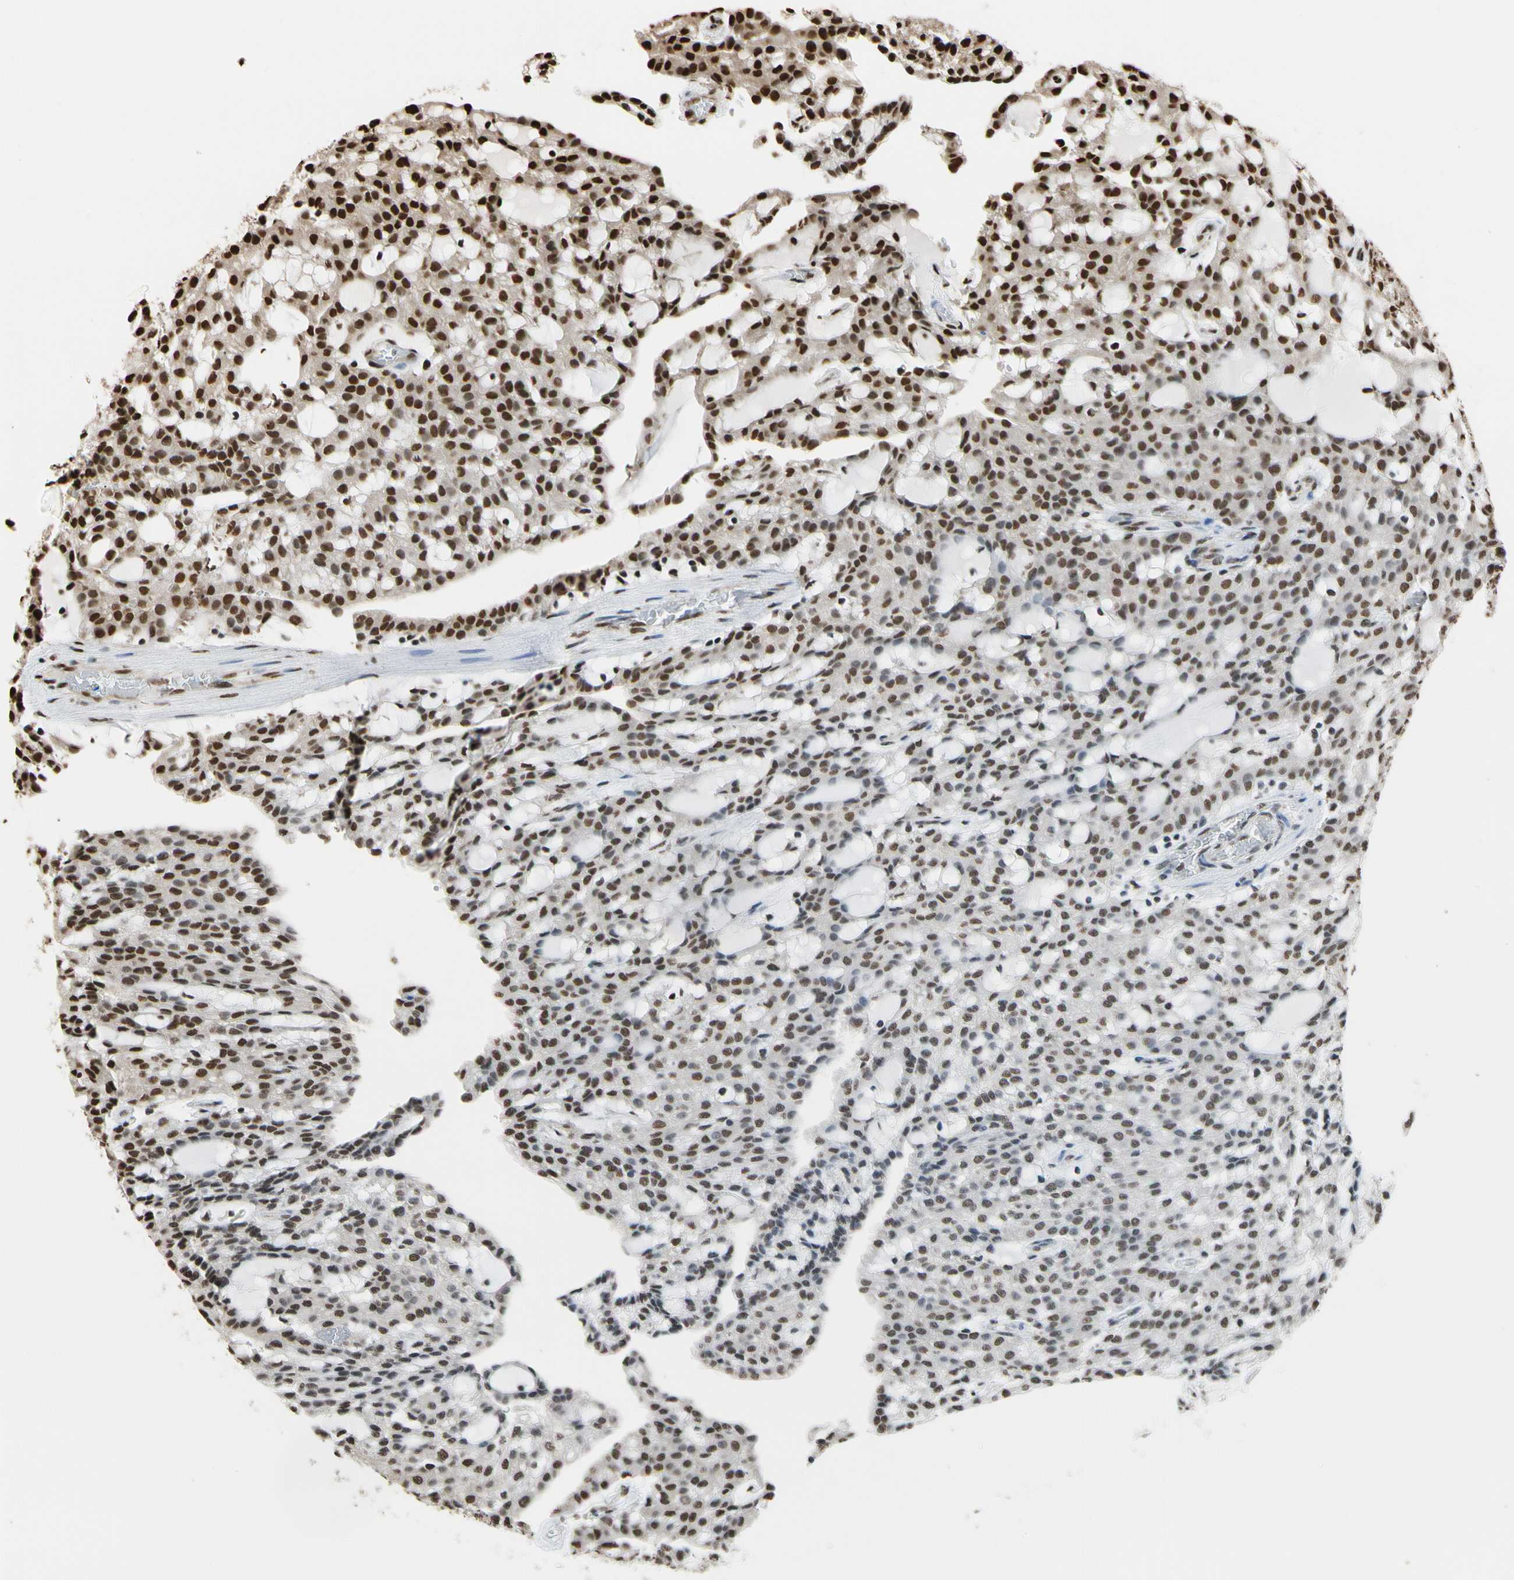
{"staining": {"intensity": "strong", "quantity": "25%-75%", "location": "nuclear"}, "tissue": "renal cancer", "cell_type": "Tumor cells", "image_type": "cancer", "snomed": [{"axis": "morphology", "description": "Adenocarcinoma, NOS"}, {"axis": "topography", "description": "Kidney"}], "caption": "Protein staining of renal cancer tissue shows strong nuclear expression in approximately 25%-75% of tumor cells. The staining was performed using DAB (3,3'-diaminobenzidine), with brown indicating positive protein expression. Nuclei are stained blue with hematoxylin.", "gene": "HNRNPK", "patient": {"sex": "male", "age": 63}}